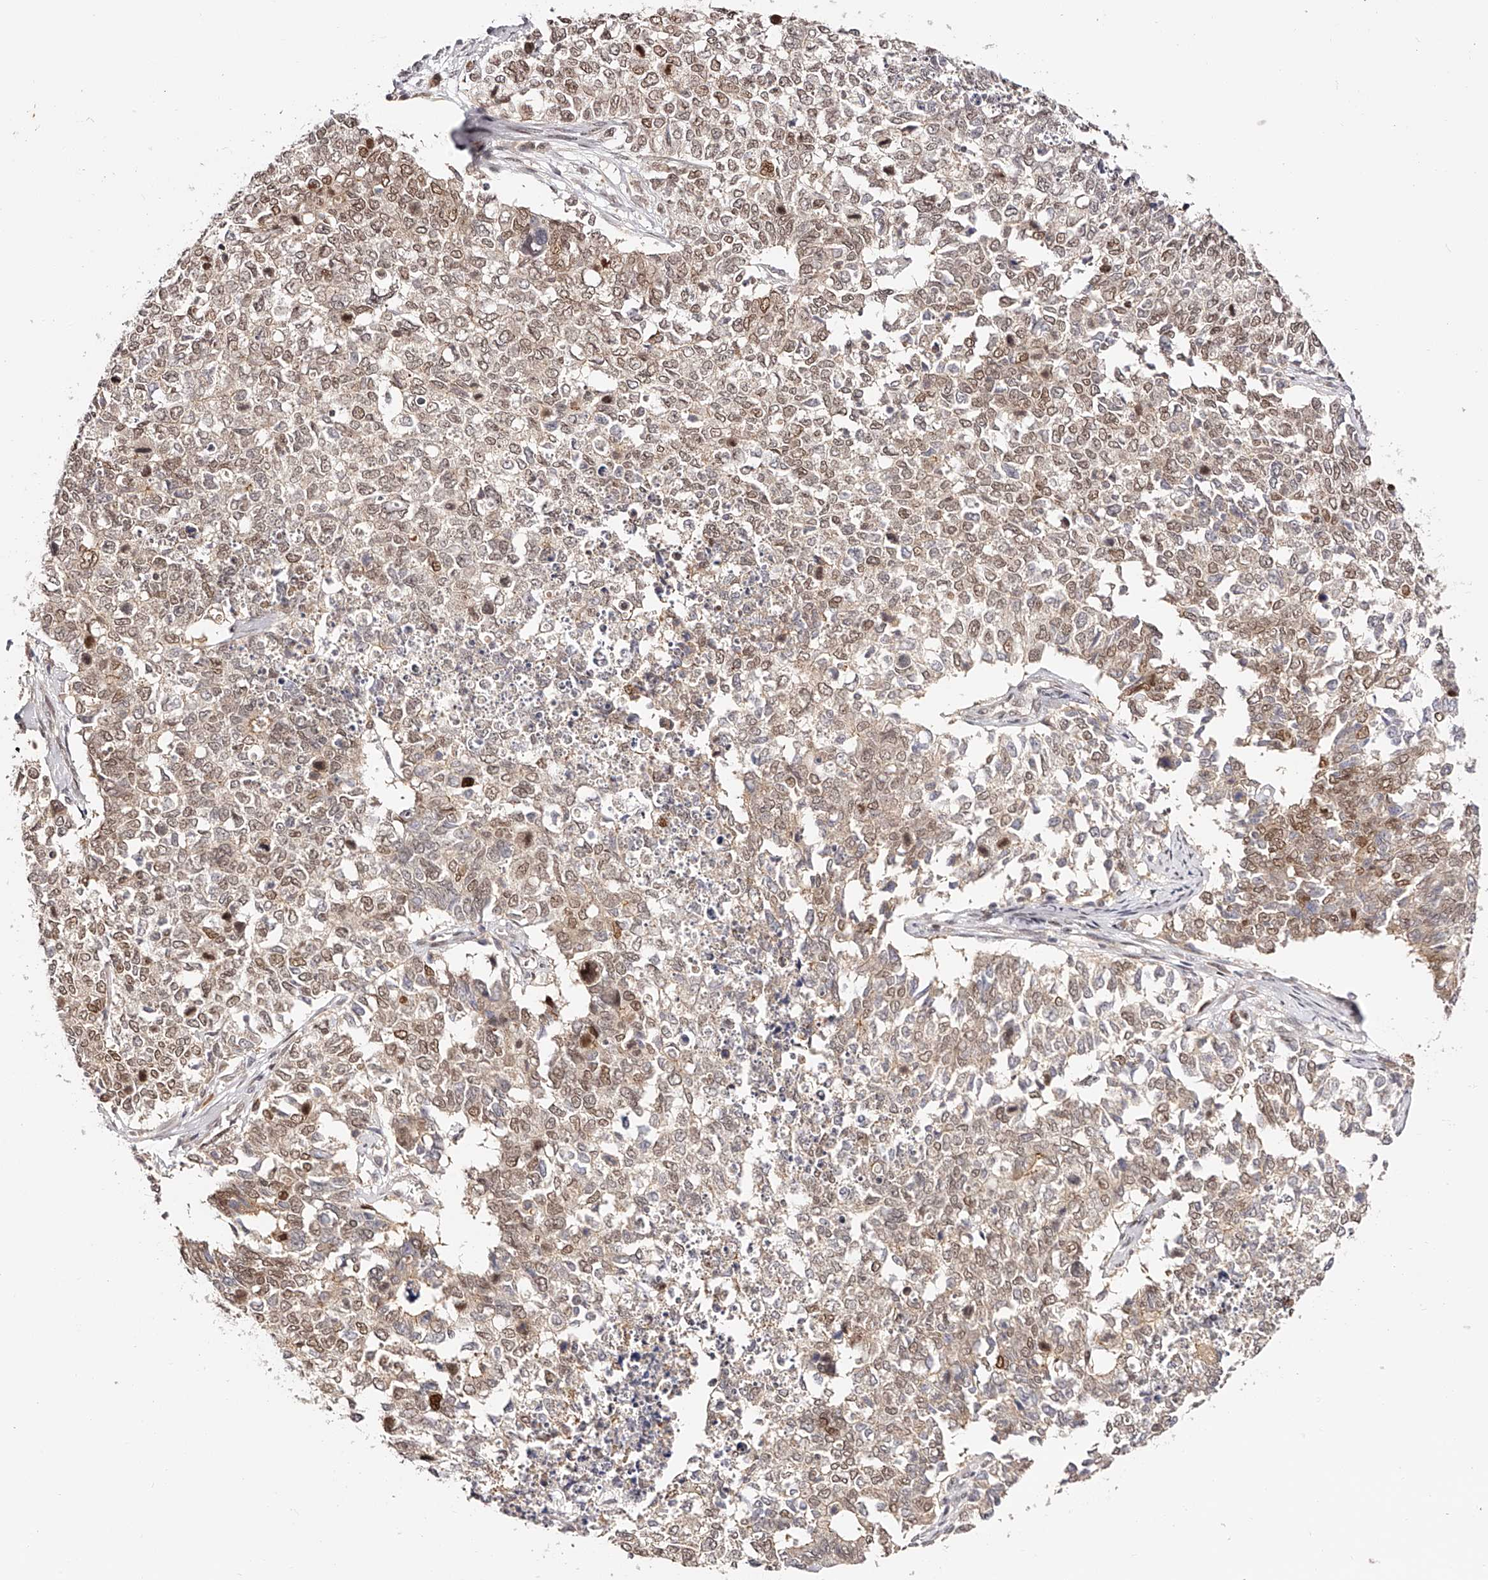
{"staining": {"intensity": "moderate", "quantity": ">75%", "location": "nuclear"}, "tissue": "cervical cancer", "cell_type": "Tumor cells", "image_type": "cancer", "snomed": [{"axis": "morphology", "description": "Squamous cell carcinoma, NOS"}, {"axis": "topography", "description": "Cervix"}], "caption": "Tumor cells display medium levels of moderate nuclear positivity in about >75% of cells in squamous cell carcinoma (cervical).", "gene": "USF3", "patient": {"sex": "female", "age": 63}}